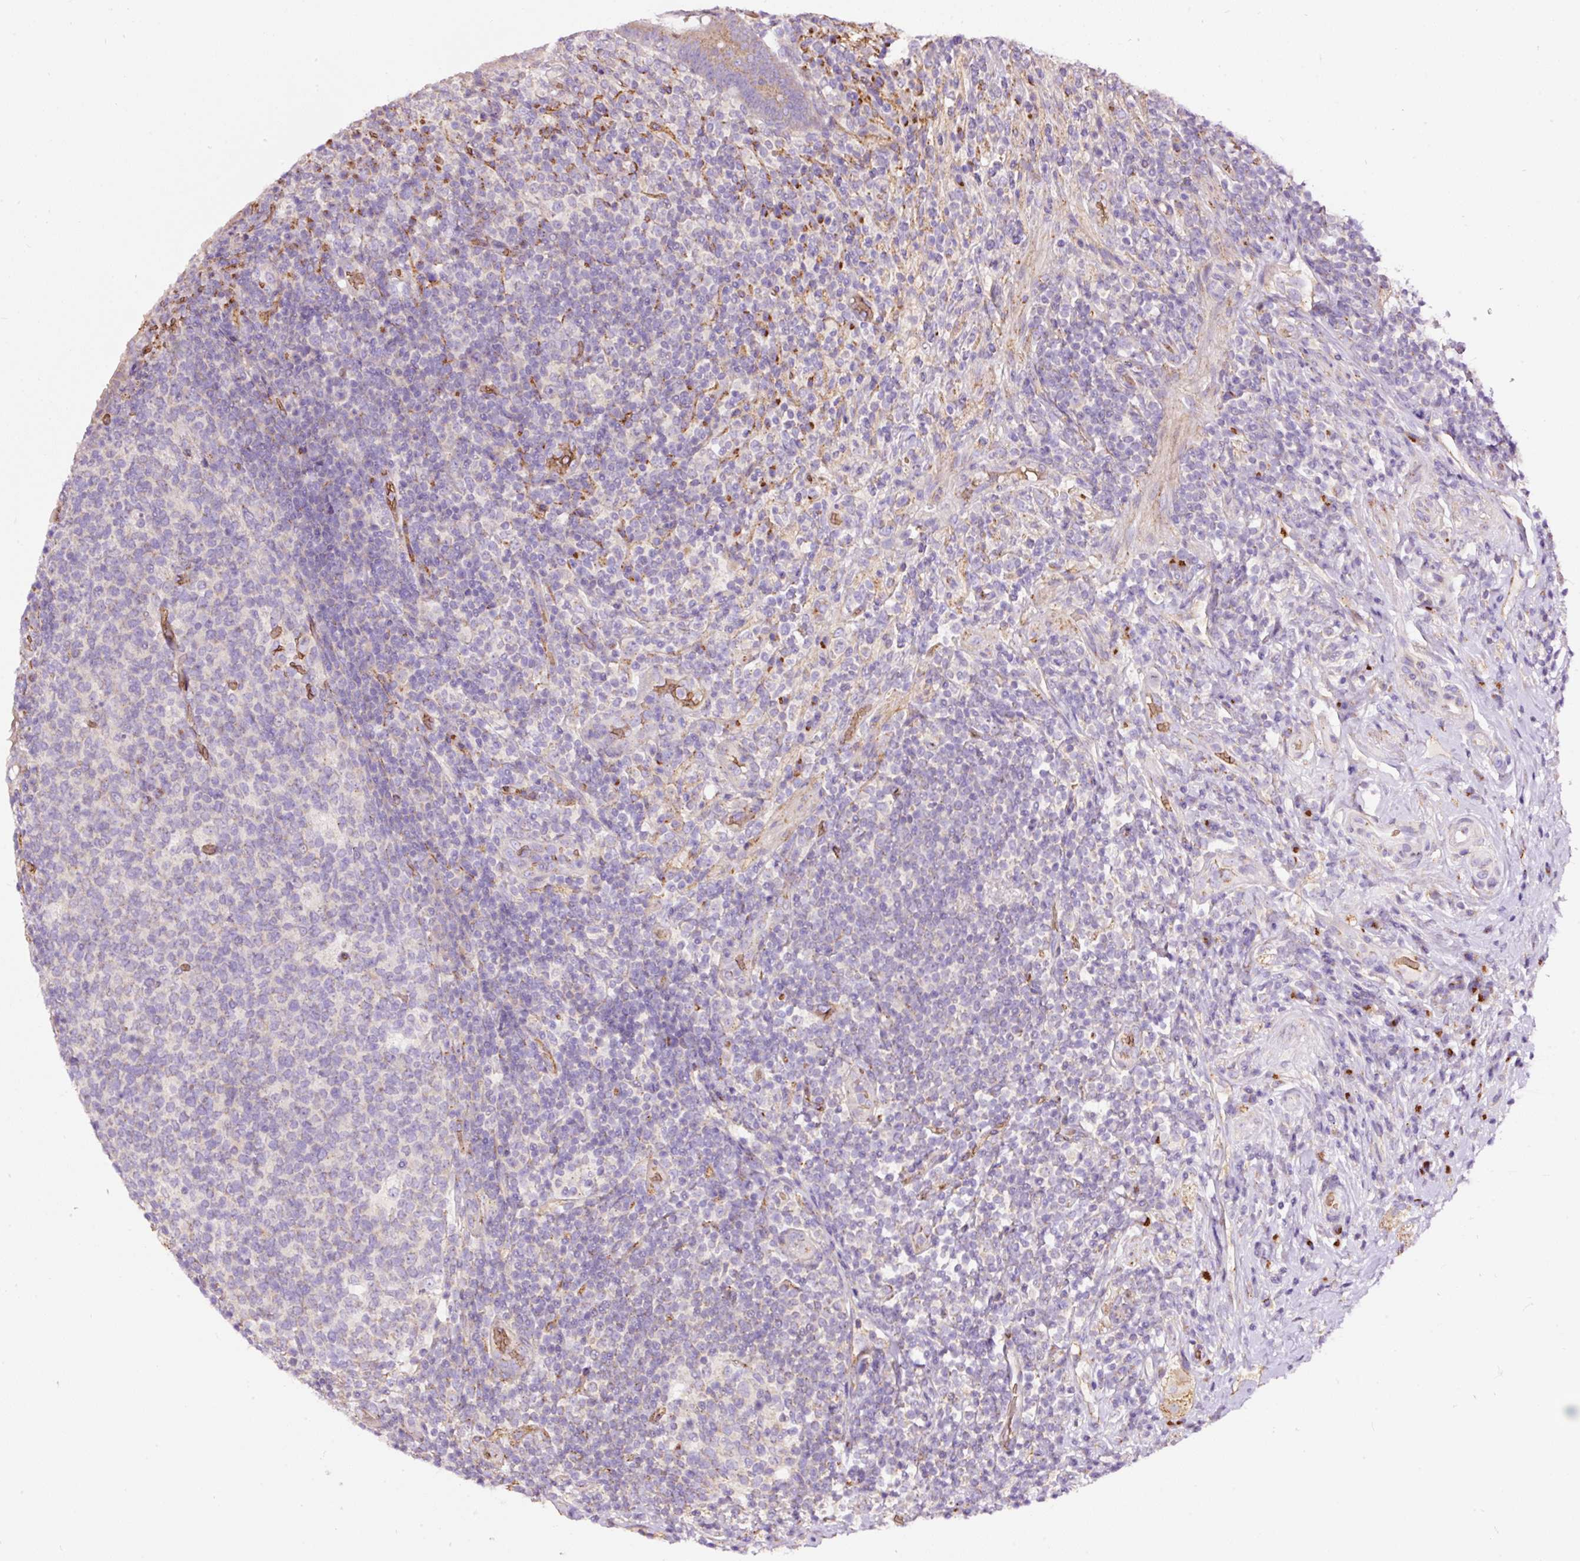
{"staining": {"intensity": "moderate", "quantity": ">75%", "location": "cytoplasmic/membranous"}, "tissue": "appendix", "cell_type": "Glandular cells", "image_type": "normal", "snomed": [{"axis": "morphology", "description": "Normal tissue, NOS"}, {"axis": "topography", "description": "Appendix"}], "caption": "High-magnification brightfield microscopy of unremarkable appendix stained with DAB (brown) and counterstained with hematoxylin (blue). glandular cells exhibit moderate cytoplasmic/membranous positivity is present in approximately>75% of cells.", "gene": "PRRC2A", "patient": {"sex": "female", "age": 43}}